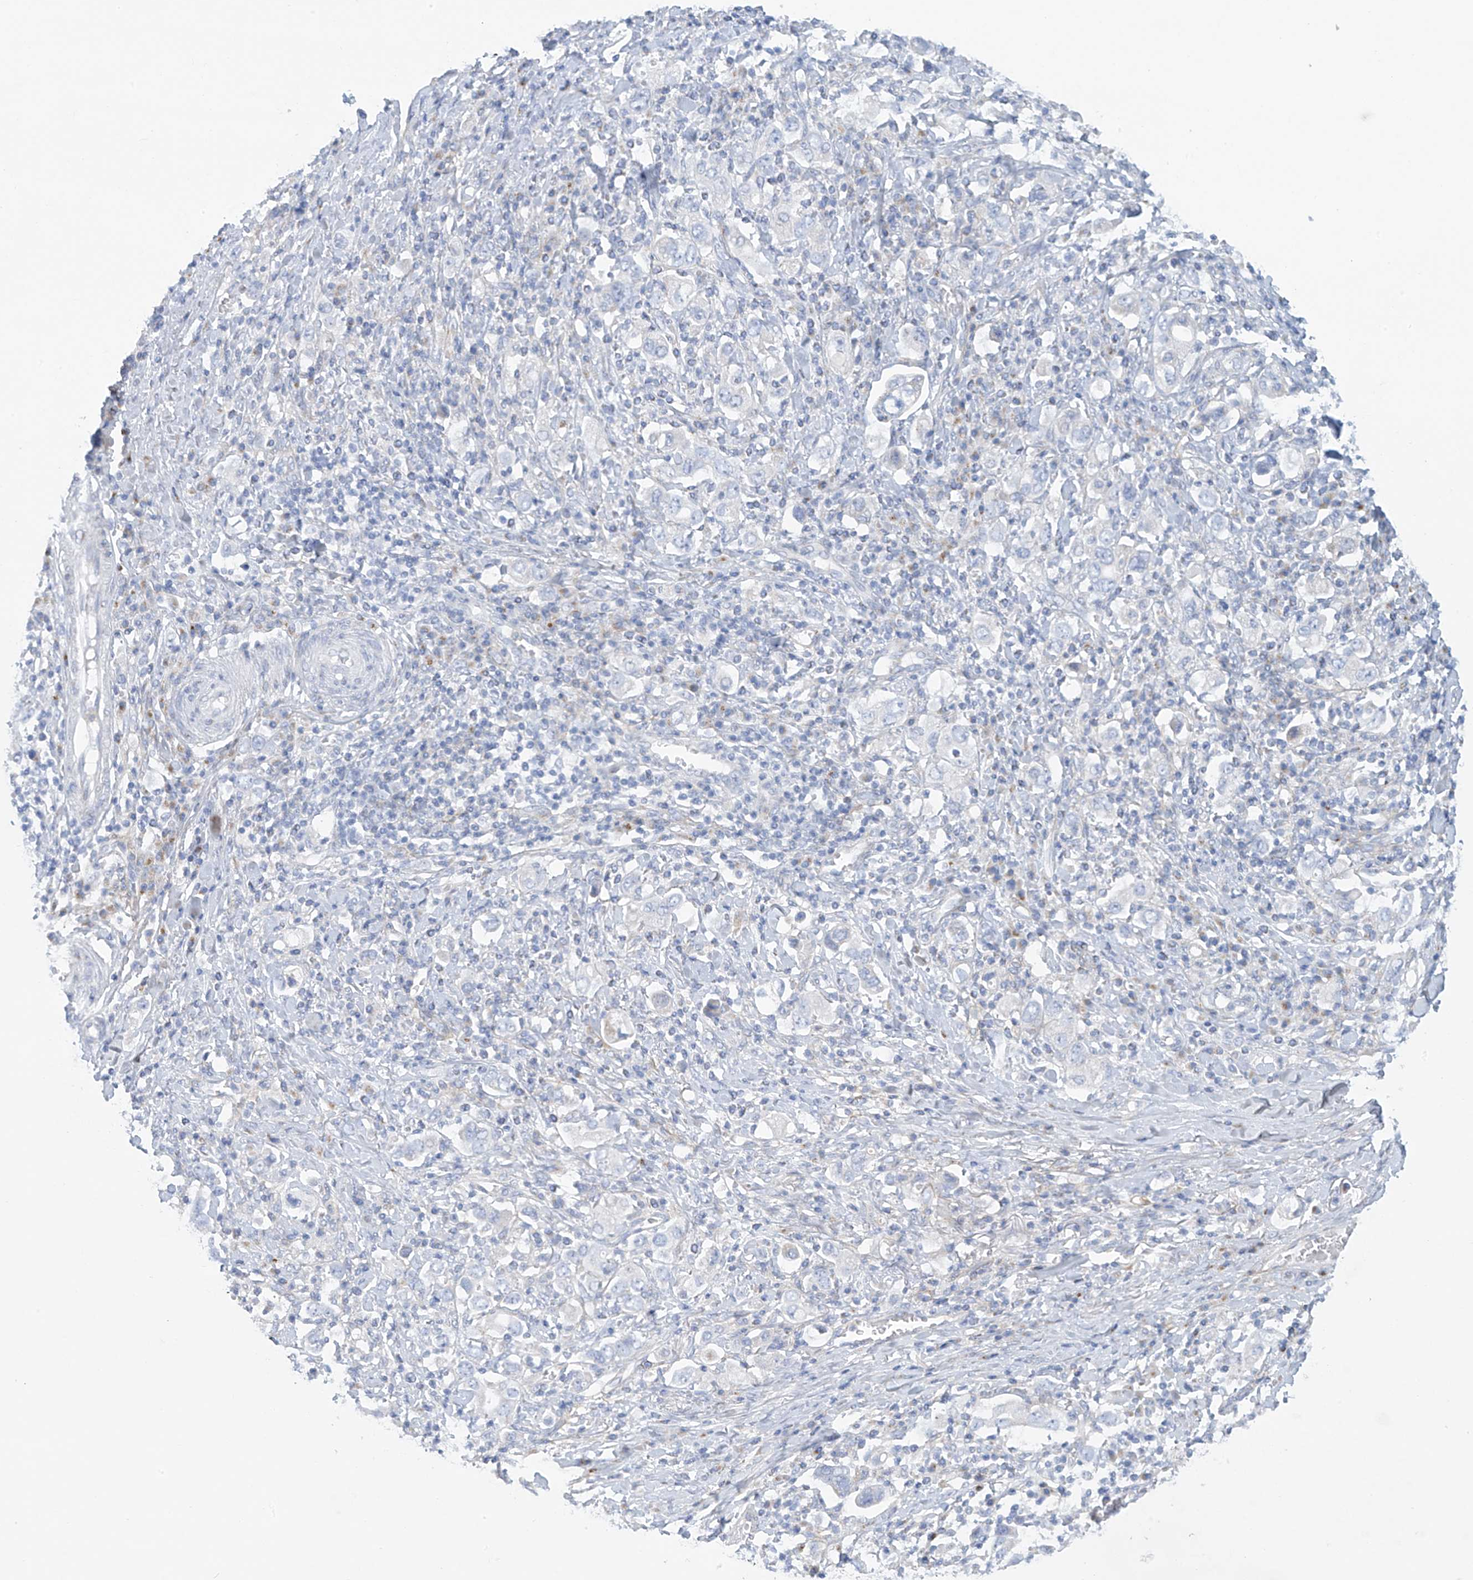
{"staining": {"intensity": "negative", "quantity": "none", "location": "none"}, "tissue": "stomach cancer", "cell_type": "Tumor cells", "image_type": "cancer", "snomed": [{"axis": "morphology", "description": "Adenocarcinoma, NOS"}, {"axis": "topography", "description": "Stomach, upper"}], "caption": "The image exhibits no staining of tumor cells in stomach cancer (adenocarcinoma).", "gene": "TRMT2B", "patient": {"sex": "male", "age": 62}}